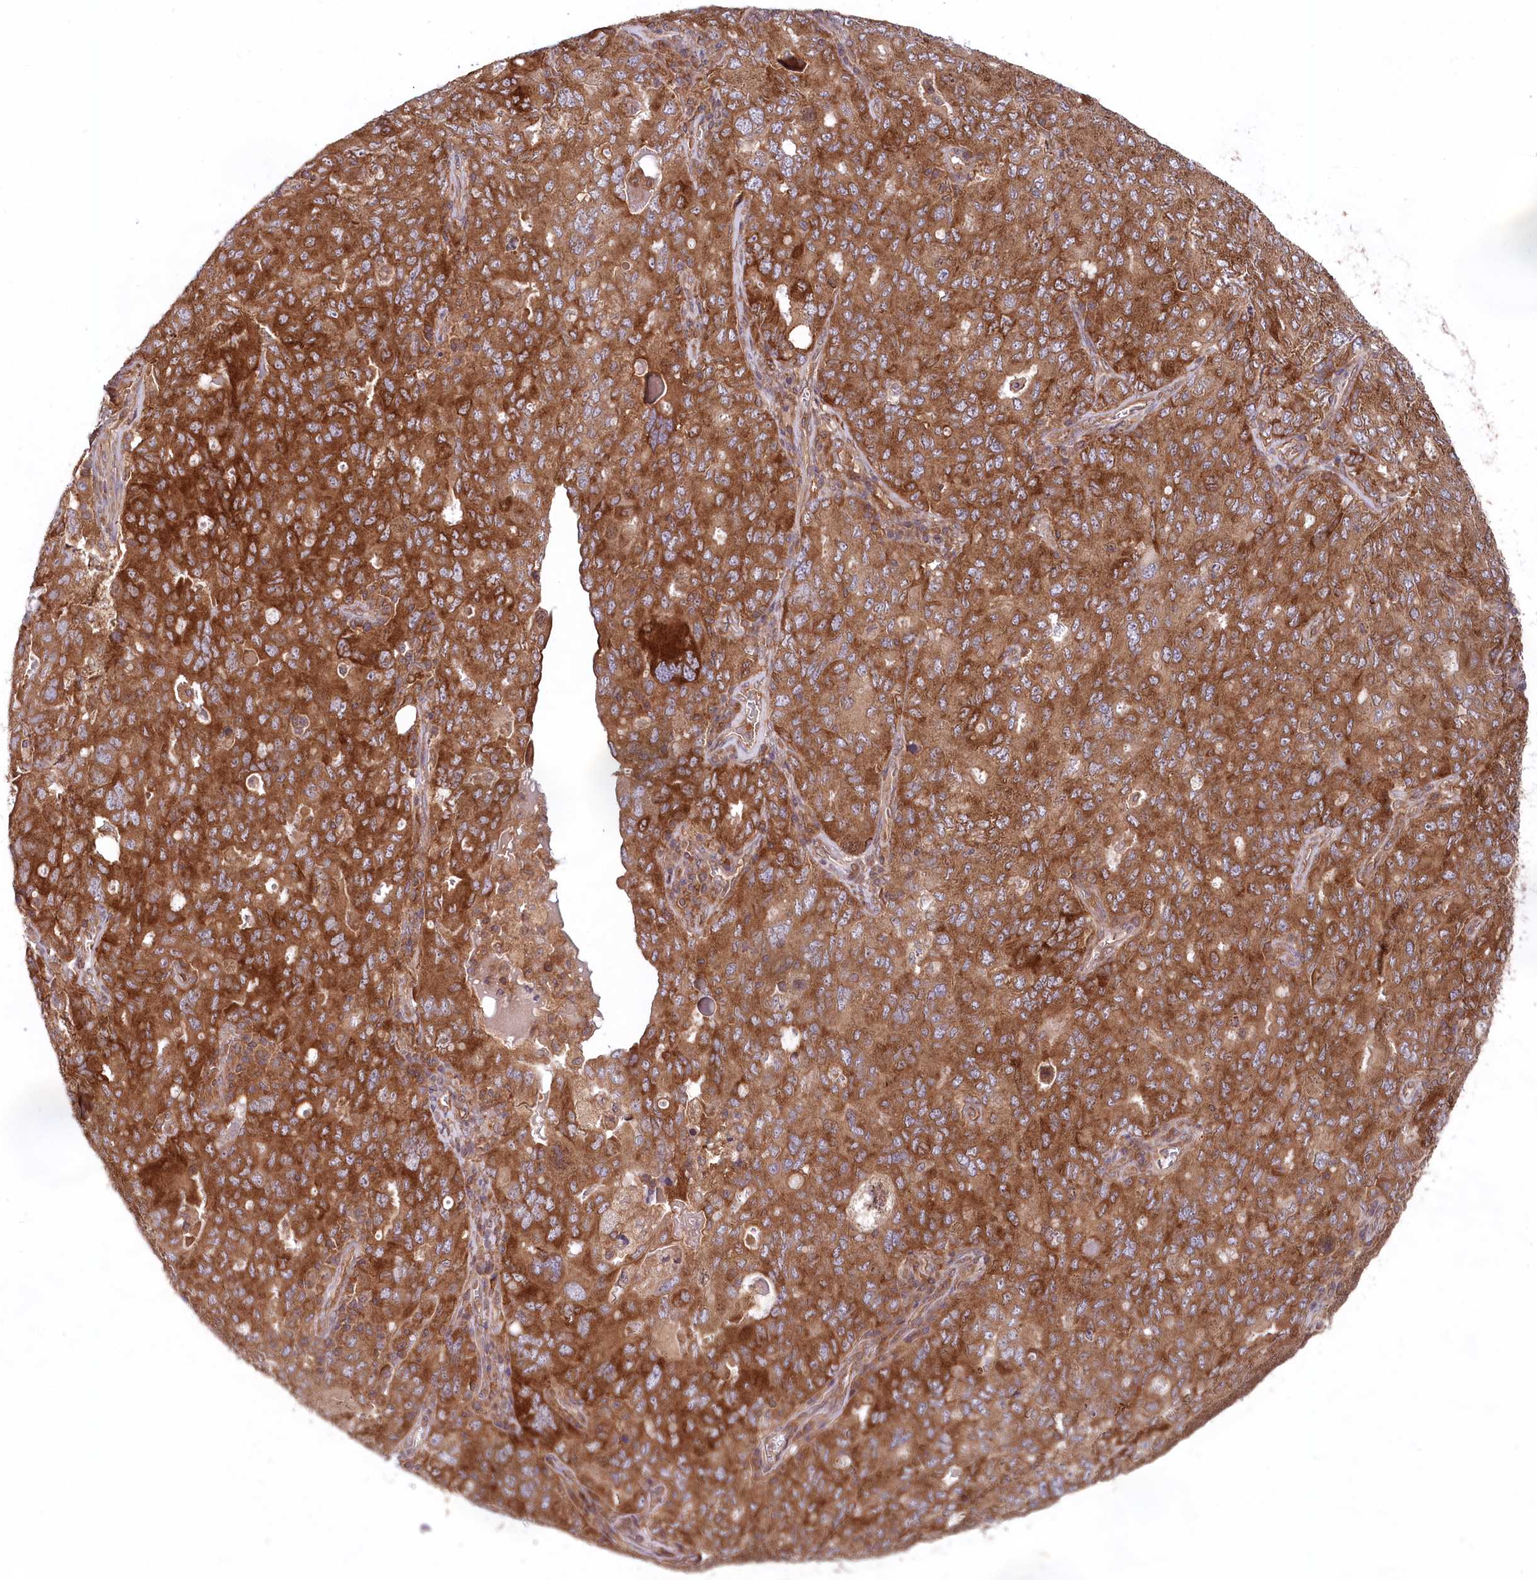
{"staining": {"intensity": "strong", "quantity": ">75%", "location": "cytoplasmic/membranous"}, "tissue": "ovarian cancer", "cell_type": "Tumor cells", "image_type": "cancer", "snomed": [{"axis": "morphology", "description": "Carcinoma, endometroid"}, {"axis": "topography", "description": "Ovary"}], "caption": "A high-resolution image shows immunohistochemistry (IHC) staining of endometroid carcinoma (ovarian), which demonstrates strong cytoplasmic/membranous staining in about >75% of tumor cells.", "gene": "PPP1R21", "patient": {"sex": "female", "age": 62}}